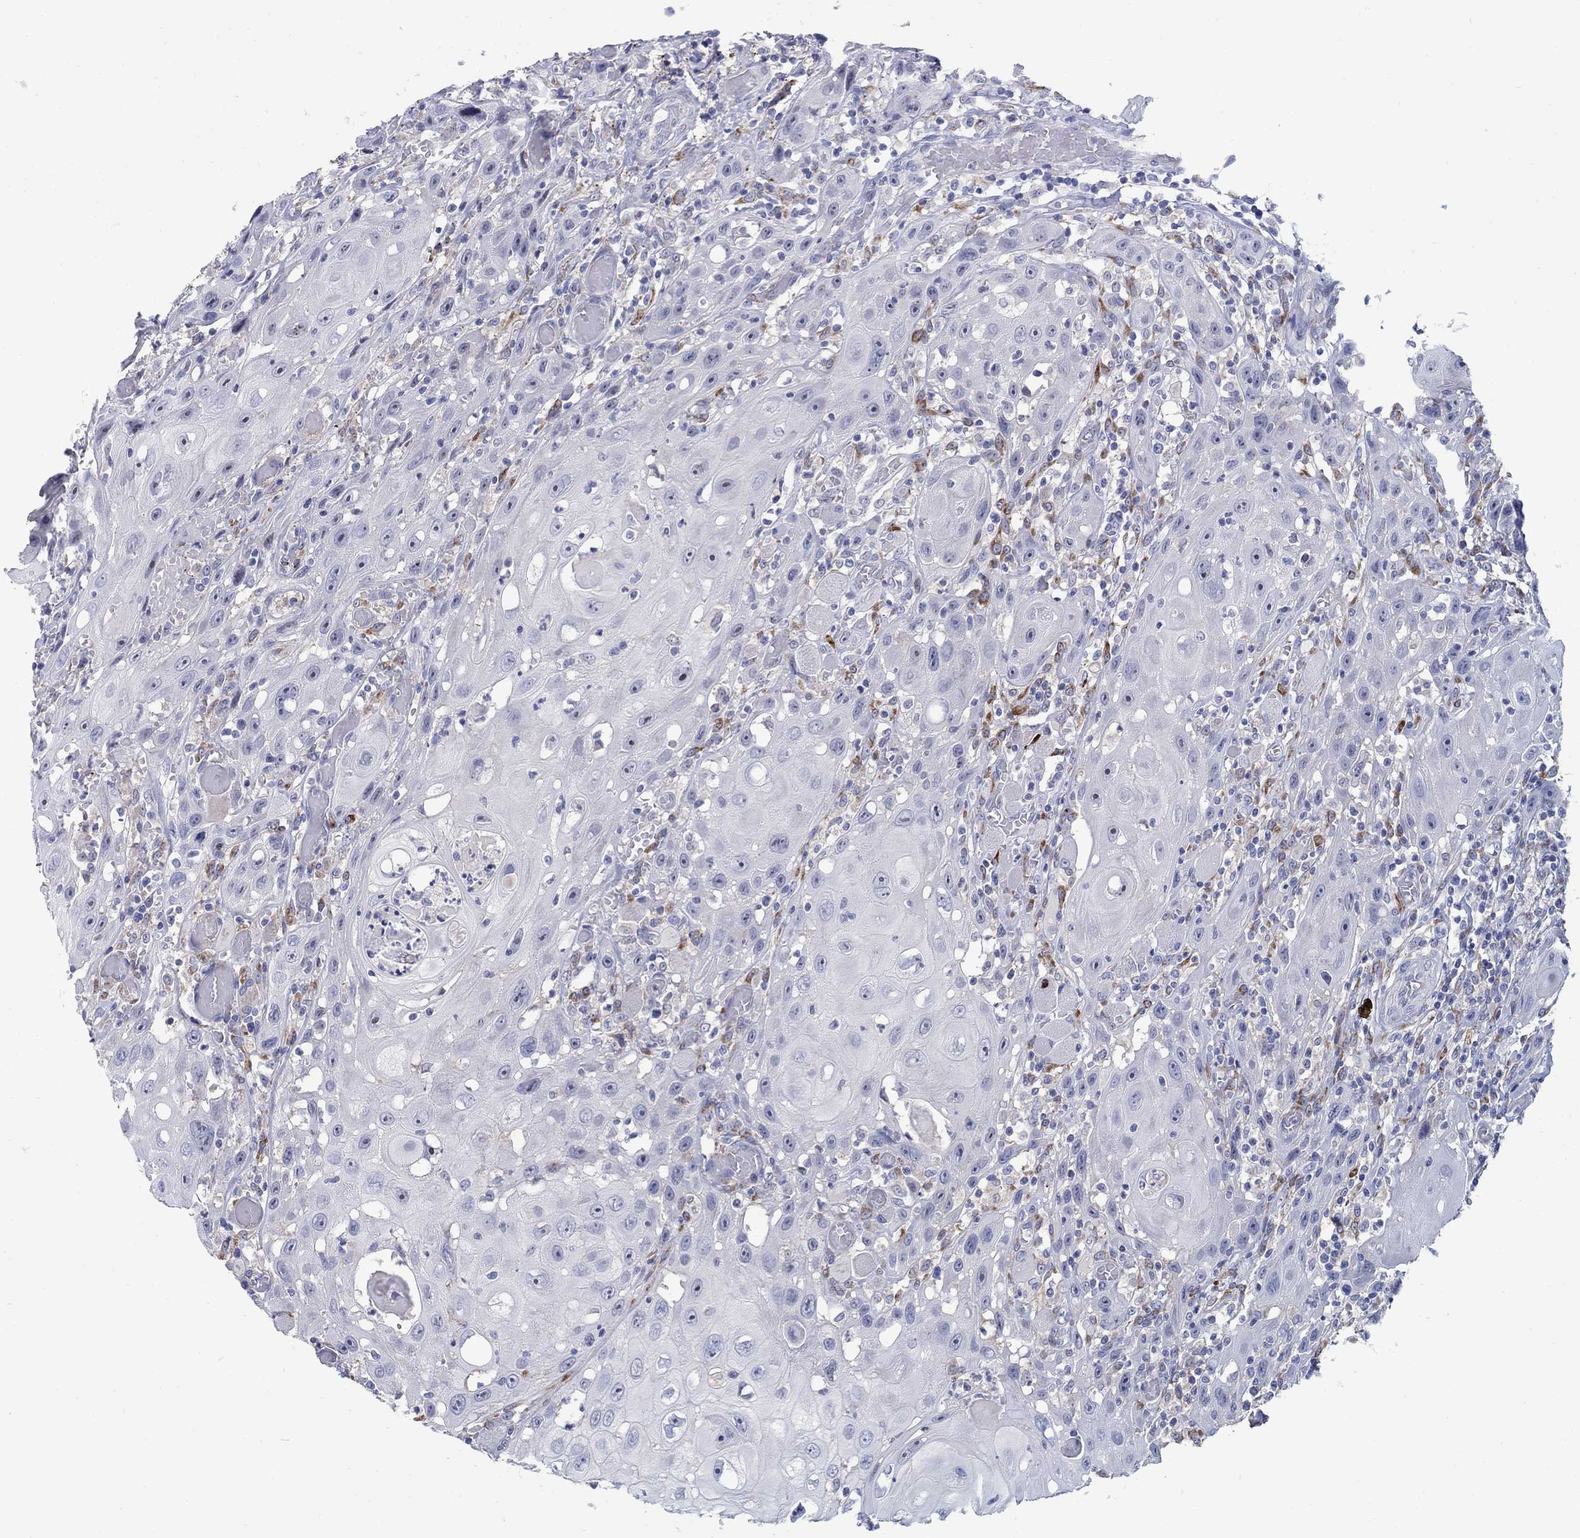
{"staining": {"intensity": "negative", "quantity": "none", "location": "none"}, "tissue": "head and neck cancer", "cell_type": "Tumor cells", "image_type": "cancer", "snomed": [{"axis": "morphology", "description": "Normal tissue, NOS"}, {"axis": "morphology", "description": "Squamous cell carcinoma, NOS"}, {"axis": "topography", "description": "Oral tissue"}, {"axis": "topography", "description": "Head-Neck"}], "caption": "High magnification brightfield microscopy of head and neck cancer (squamous cell carcinoma) stained with DAB (brown) and counterstained with hematoxylin (blue): tumor cells show no significant staining.", "gene": "REEP2", "patient": {"sex": "male", "age": 71}}